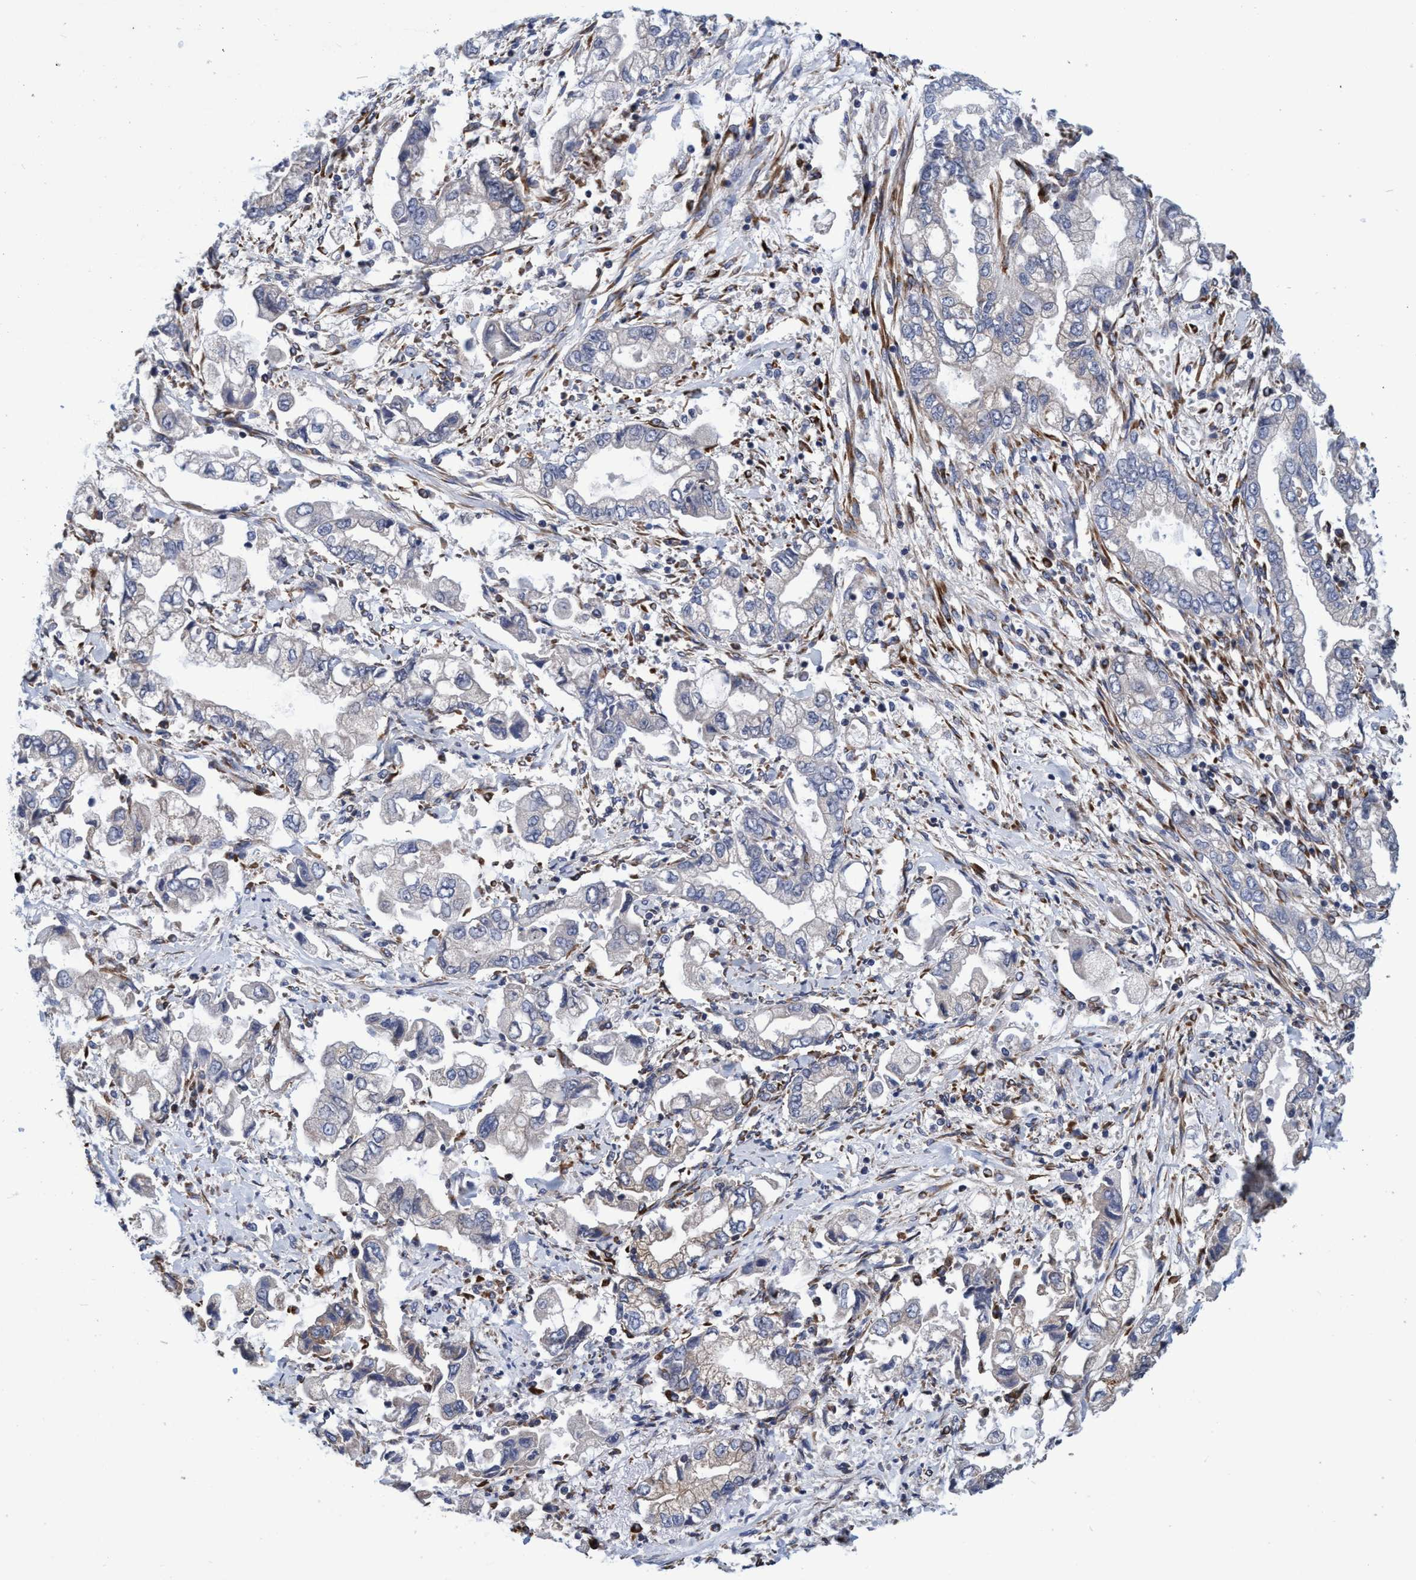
{"staining": {"intensity": "moderate", "quantity": "<25%", "location": "cytoplasmic/membranous"}, "tissue": "stomach cancer", "cell_type": "Tumor cells", "image_type": "cancer", "snomed": [{"axis": "morphology", "description": "Normal tissue, NOS"}, {"axis": "morphology", "description": "Adenocarcinoma, NOS"}, {"axis": "topography", "description": "Stomach"}], "caption": "Protein expression analysis of stomach cancer reveals moderate cytoplasmic/membranous staining in approximately <25% of tumor cells.", "gene": "CALCOCO2", "patient": {"sex": "male", "age": 62}}